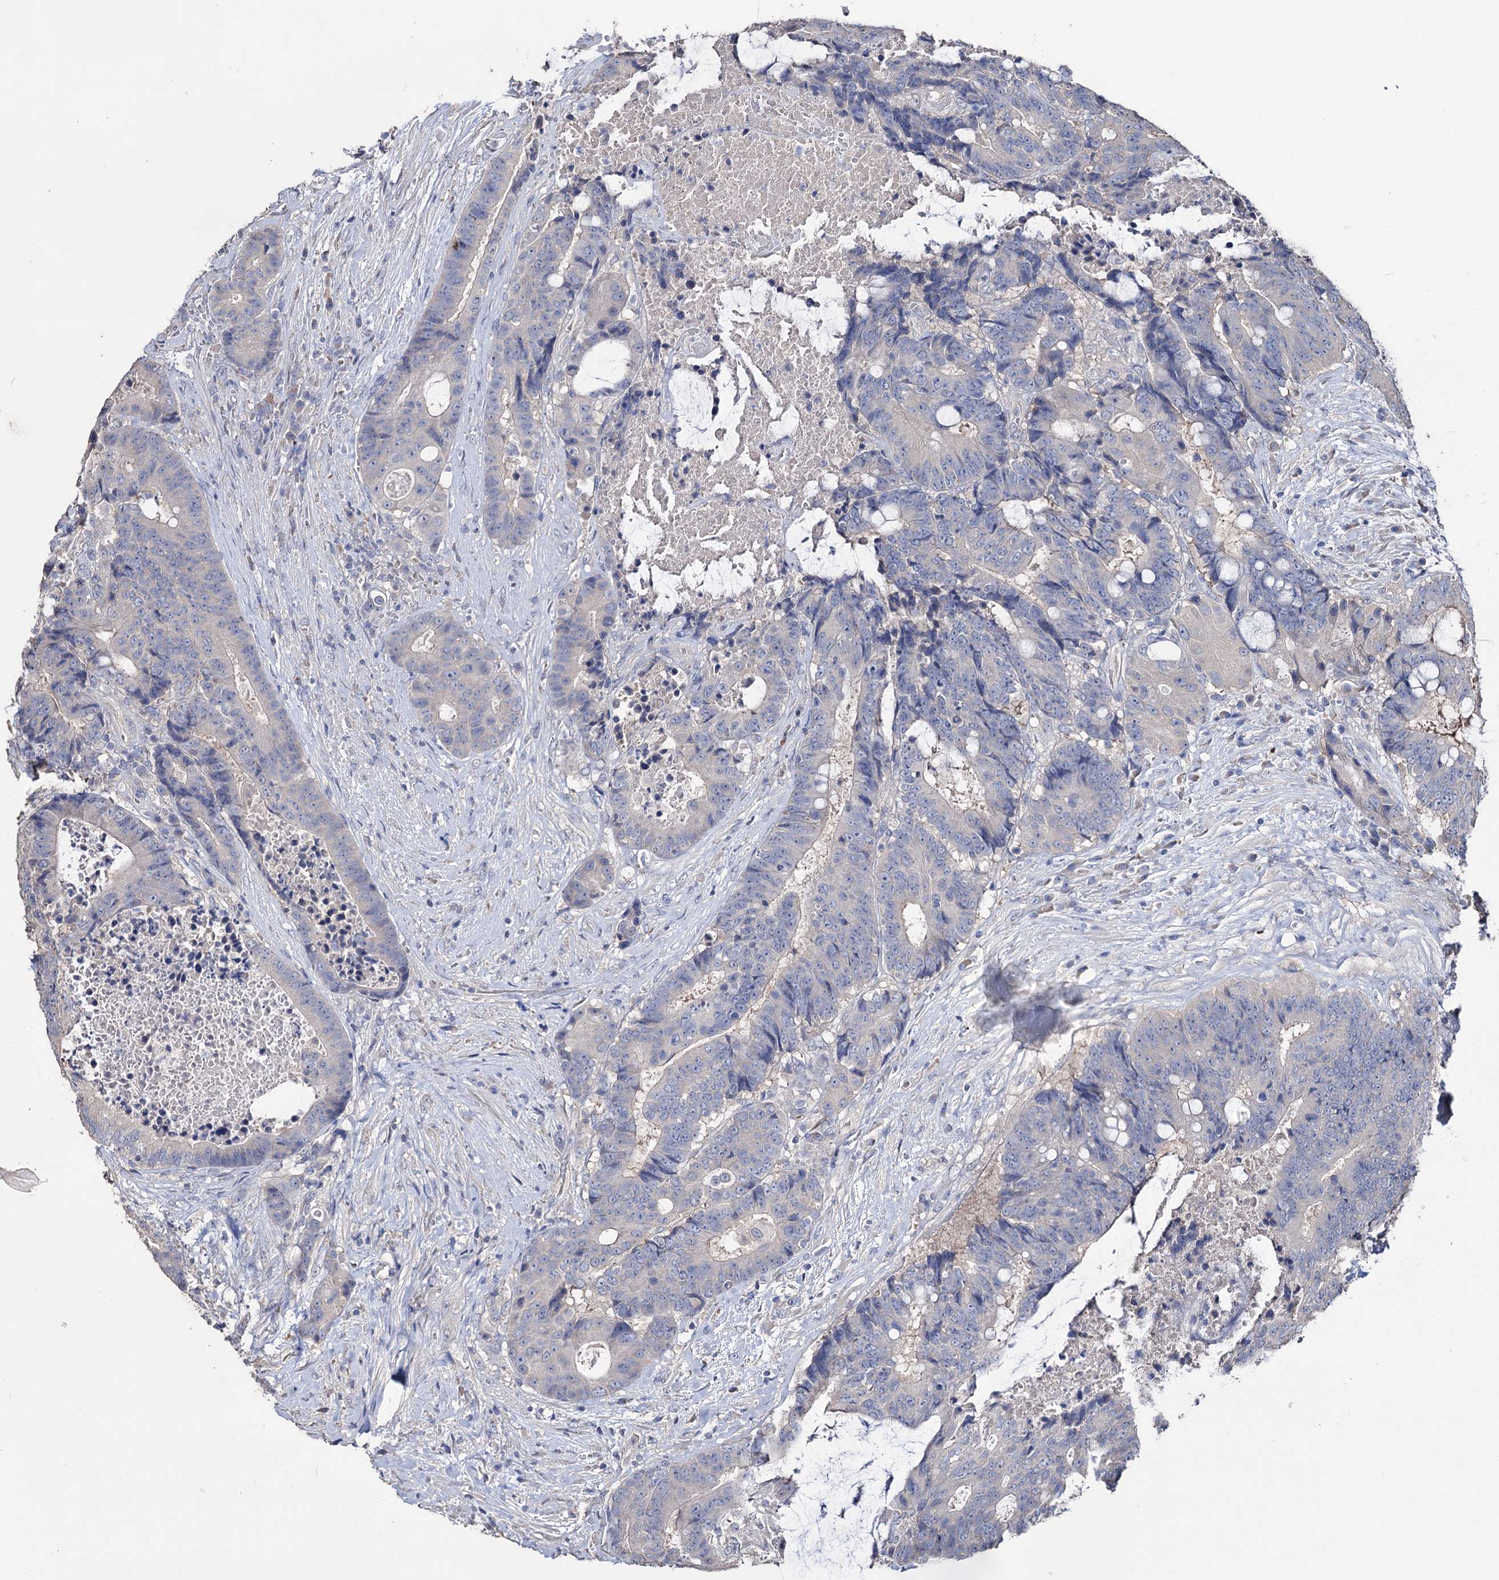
{"staining": {"intensity": "negative", "quantity": "none", "location": "none"}, "tissue": "colorectal cancer", "cell_type": "Tumor cells", "image_type": "cancer", "snomed": [{"axis": "morphology", "description": "Adenocarcinoma, NOS"}, {"axis": "topography", "description": "Rectum"}], "caption": "This is a micrograph of IHC staining of colorectal adenocarcinoma, which shows no expression in tumor cells.", "gene": "EPB41L5", "patient": {"sex": "male", "age": 69}}